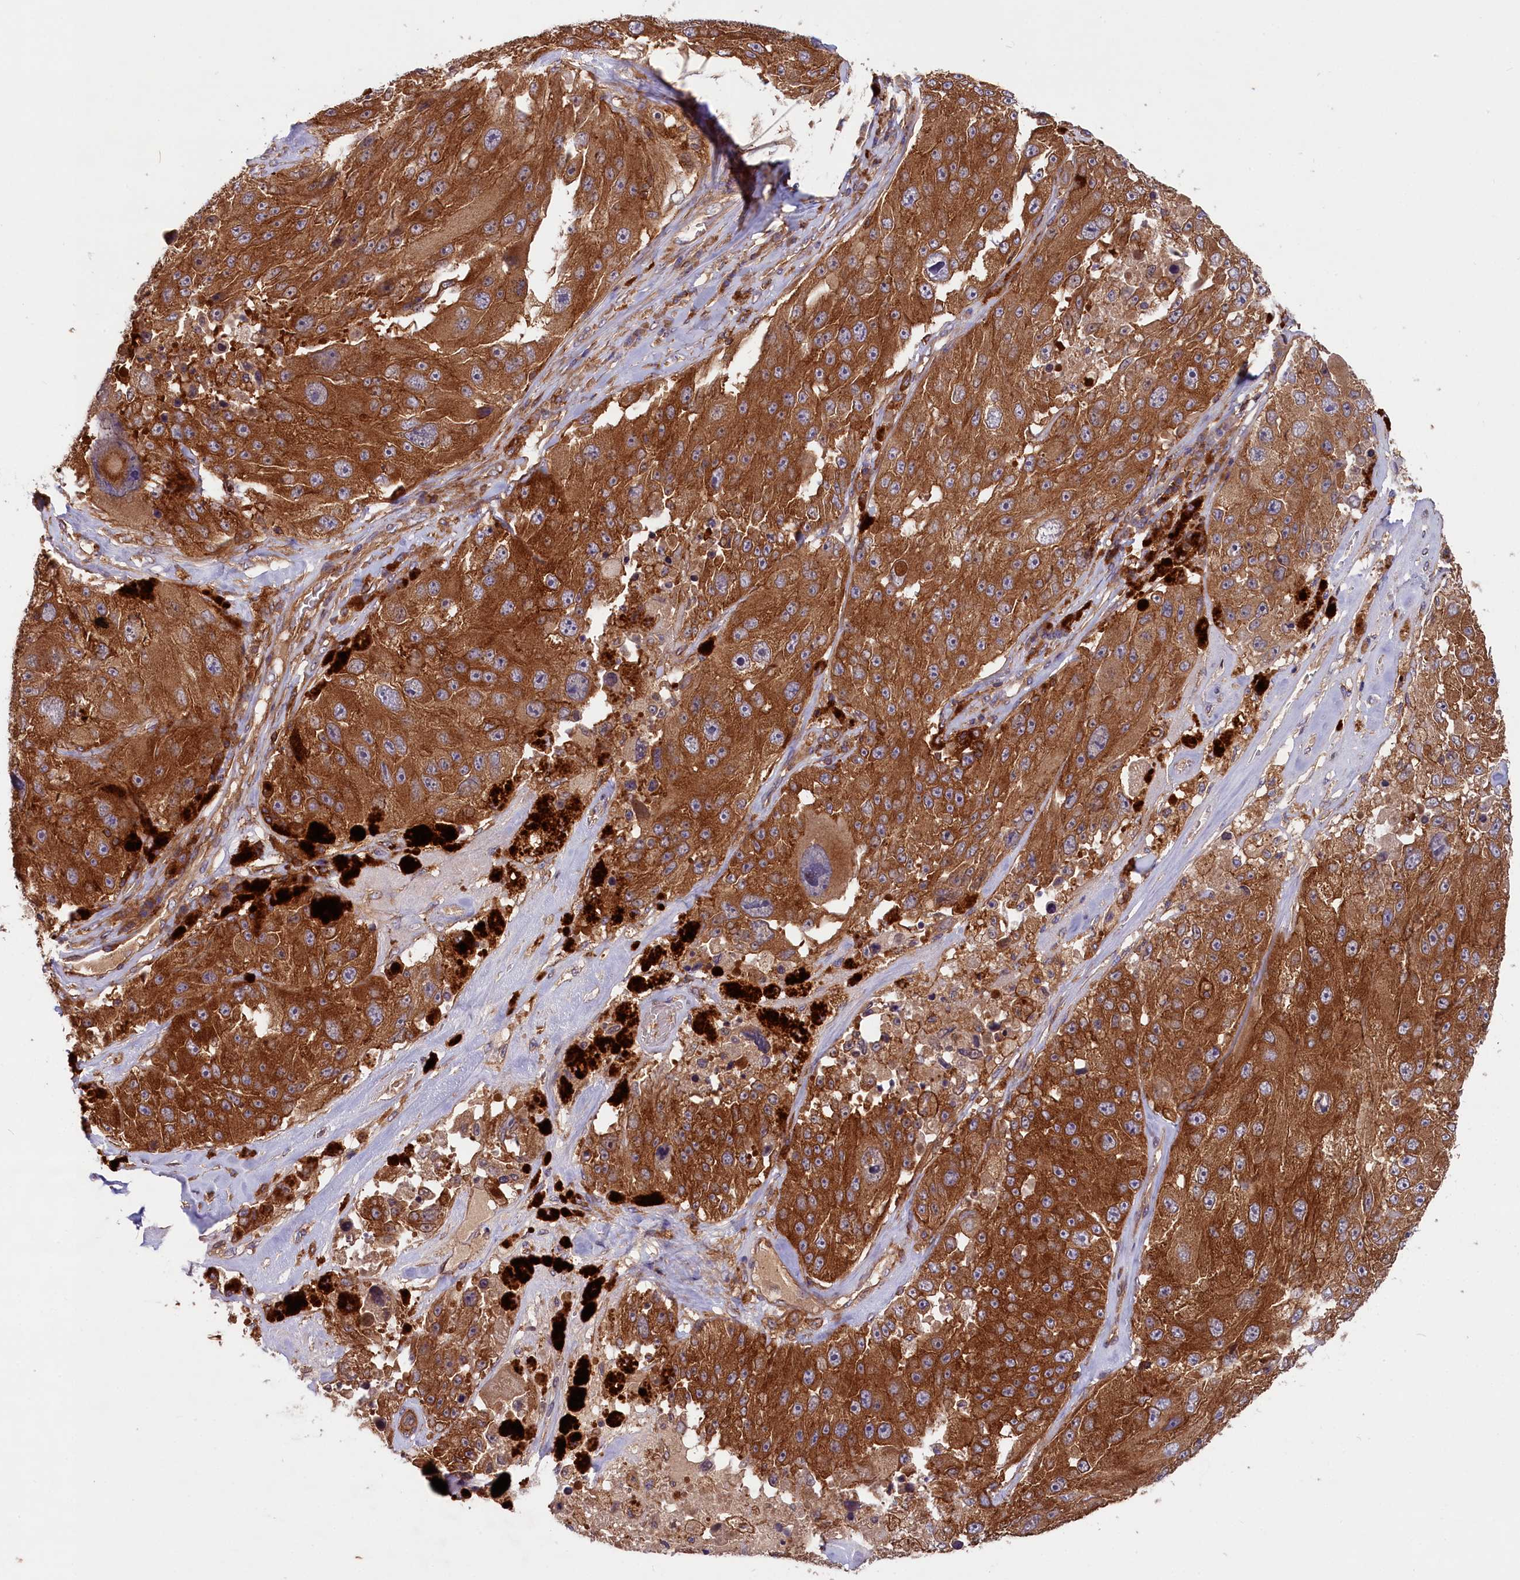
{"staining": {"intensity": "strong", "quantity": ">75%", "location": "cytoplasmic/membranous"}, "tissue": "melanoma", "cell_type": "Tumor cells", "image_type": "cancer", "snomed": [{"axis": "morphology", "description": "Malignant melanoma, Metastatic site"}, {"axis": "topography", "description": "Lymph node"}], "caption": "Immunohistochemical staining of melanoma reveals high levels of strong cytoplasmic/membranous positivity in approximately >75% of tumor cells.", "gene": "MYO9B", "patient": {"sex": "male", "age": 62}}